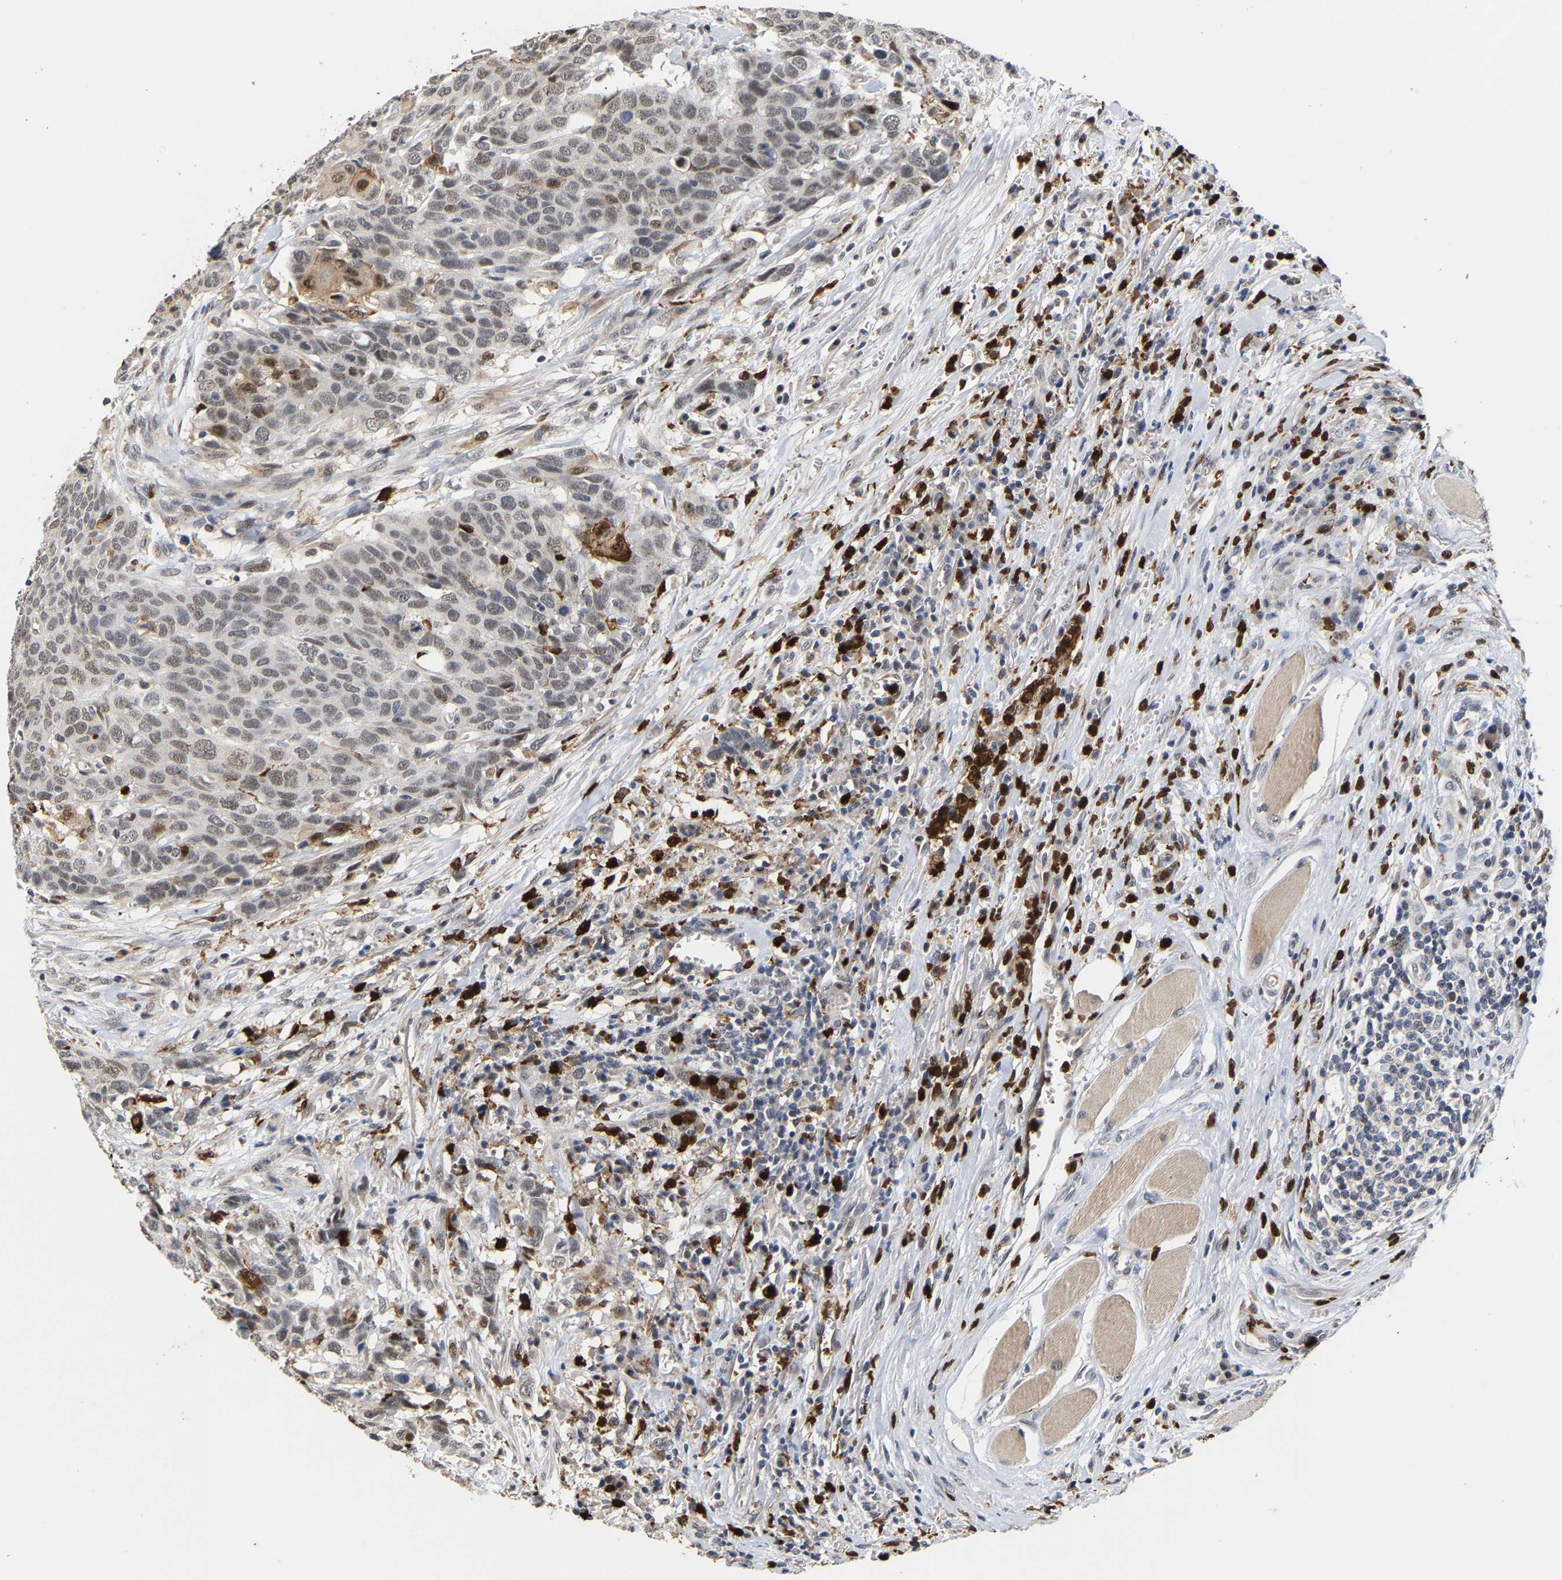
{"staining": {"intensity": "weak", "quantity": "25%-75%", "location": "nuclear"}, "tissue": "head and neck cancer", "cell_type": "Tumor cells", "image_type": "cancer", "snomed": [{"axis": "morphology", "description": "Squamous cell carcinoma, NOS"}, {"axis": "topography", "description": "Head-Neck"}], "caption": "IHC staining of squamous cell carcinoma (head and neck), which demonstrates low levels of weak nuclear positivity in about 25%-75% of tumor cells indicating weak nuclear protein expression. The staining was performed using DAB (3,3'-diaminobenzidine) (brown) for protein detection and nuclei were counterstained in hematoxylin (blue).", "gene": "TDRD7", "patient": {"sex": "male", "age": 66}}